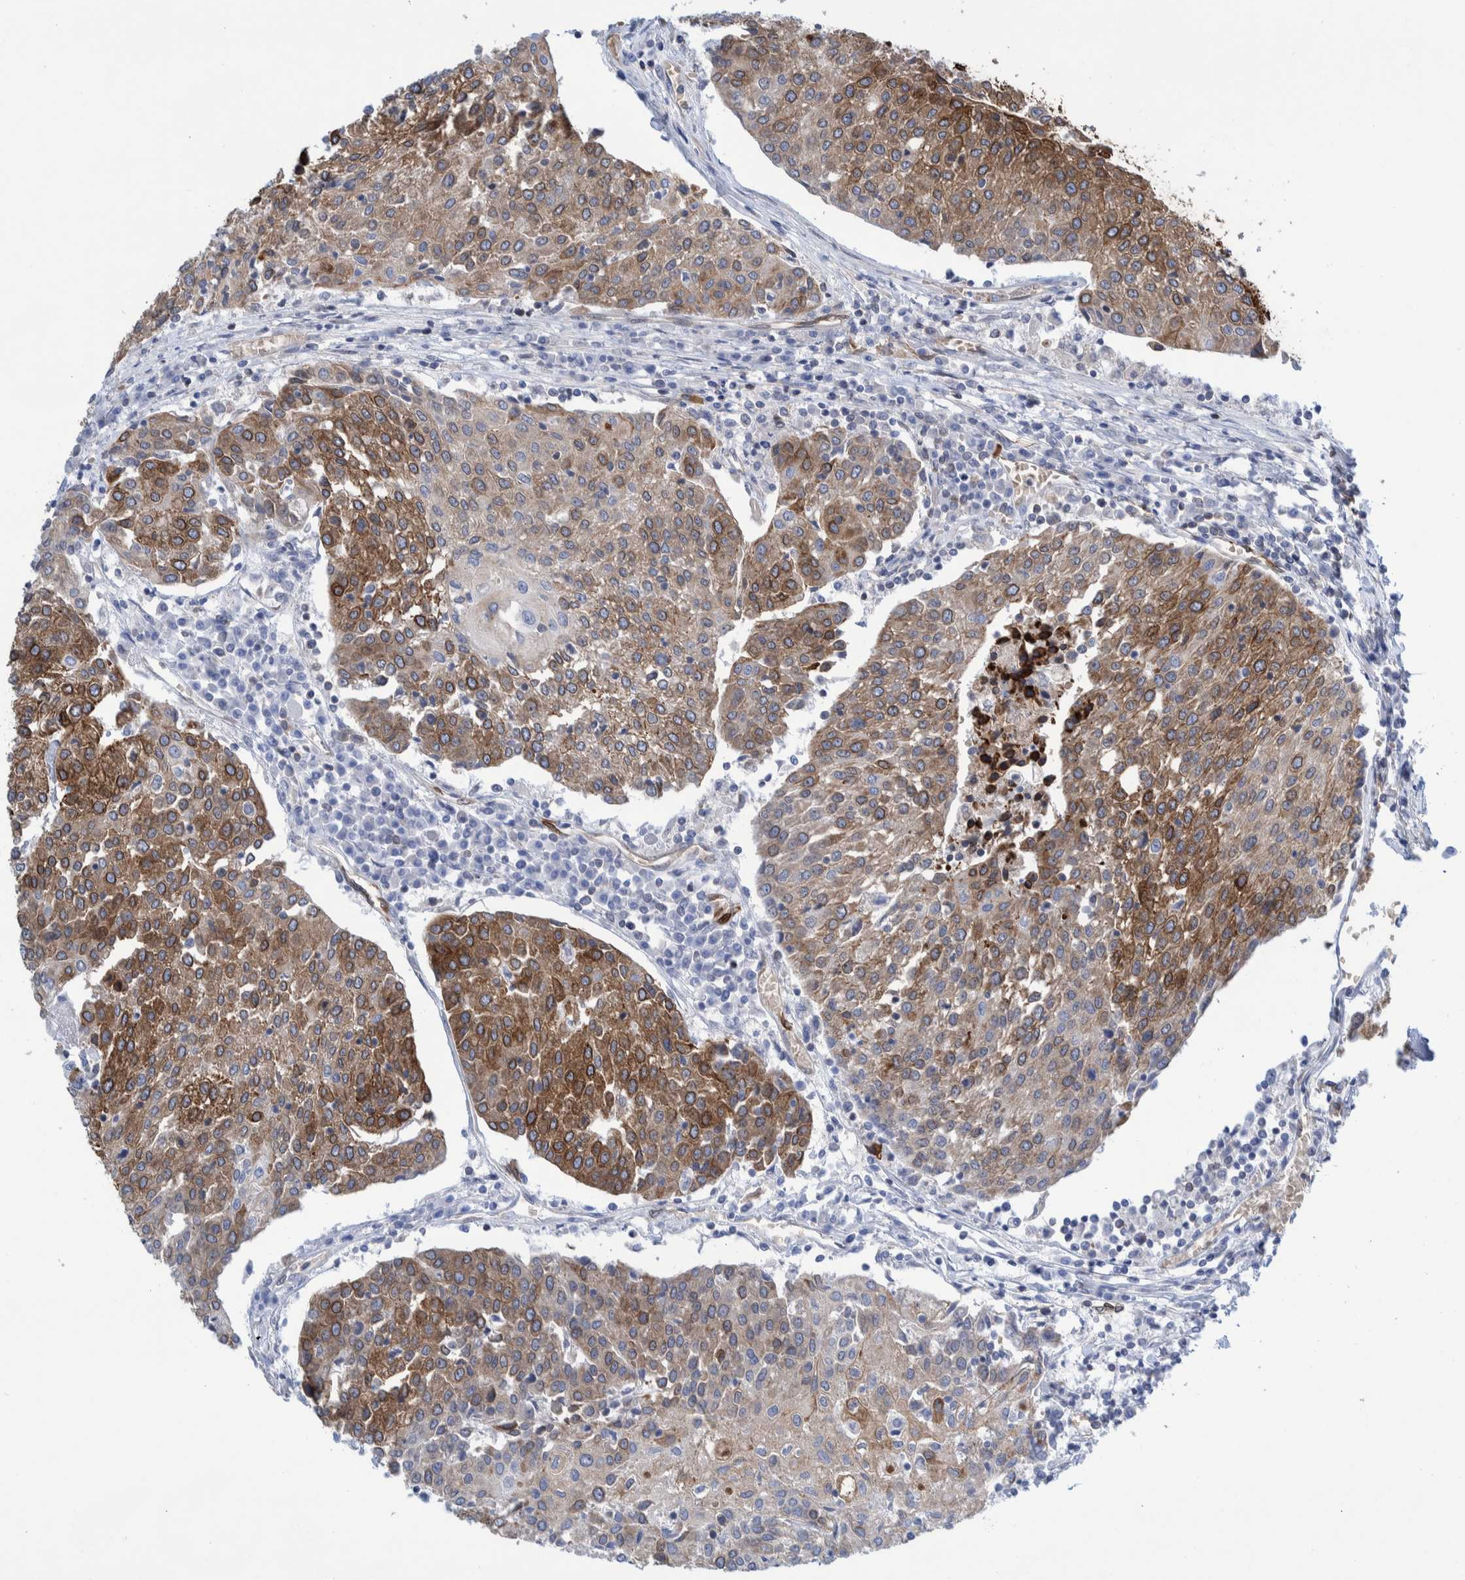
{"staining": {"intensity": "moderate", "quantity": ">75%", "location": "cytoplasmic/membranous"}, "tissue": "urothelial cancer", "cell_type": "Tumor cells", "image_type": "cancer", "snomed": [{"axis": "morphology", "description": "Urothelial carcinoma, High grade"}, {"axis": "topography", "description": "Urinary bladder"}], "caption": "IHC photomicrograph of neoplastic tissue: human urothelial cancer stained using immunohistochemistry displays medium levels of moderate protein expression localized specifically in the cytoplasmic/membranous of tumor cells, appearing as a cytoplasmic/membranous brown color.", "gene": "THEM6", "patient": {"sex": "female", "age": 85}}